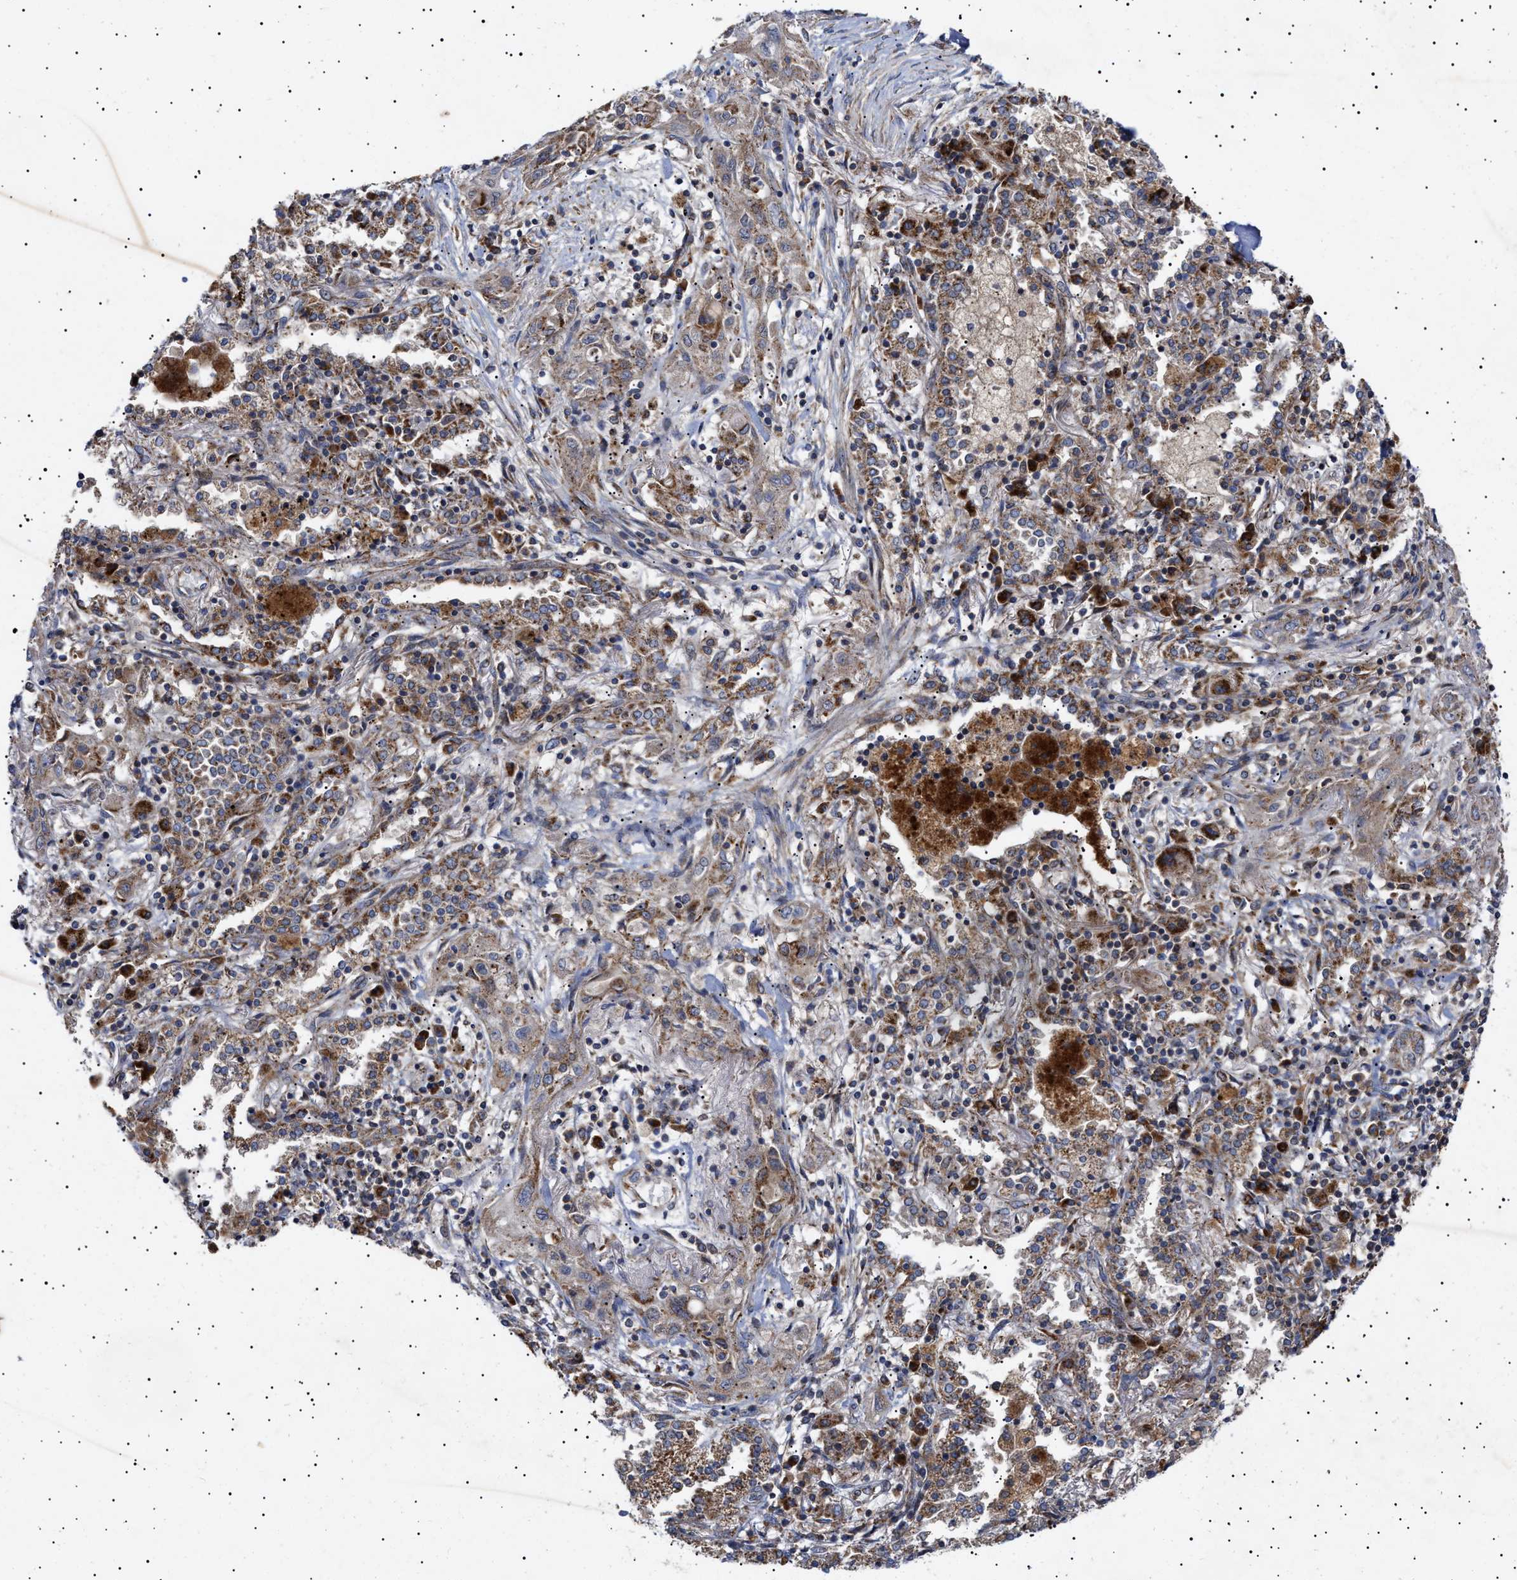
{"staining": {"intensity": "weak", "quantity": ">75%", "location": "cytoplasmic/membranous"}, "tissue": "lung cancer", "cell_type": "Tumor cells", "image_type": "cancer", "snomed": [{"axis": "morphology", "description": "Squamous cell carcinoma, NOS"}, {"axis": "topography", "description": "Lung"}], "caption": "Lung cancer (squamous cell carcinoma) stained with a protein marker exhibits weak staining in tumor cells.", "gene": "MRPL10", "patient": {"sex": "female", "age": 47}}